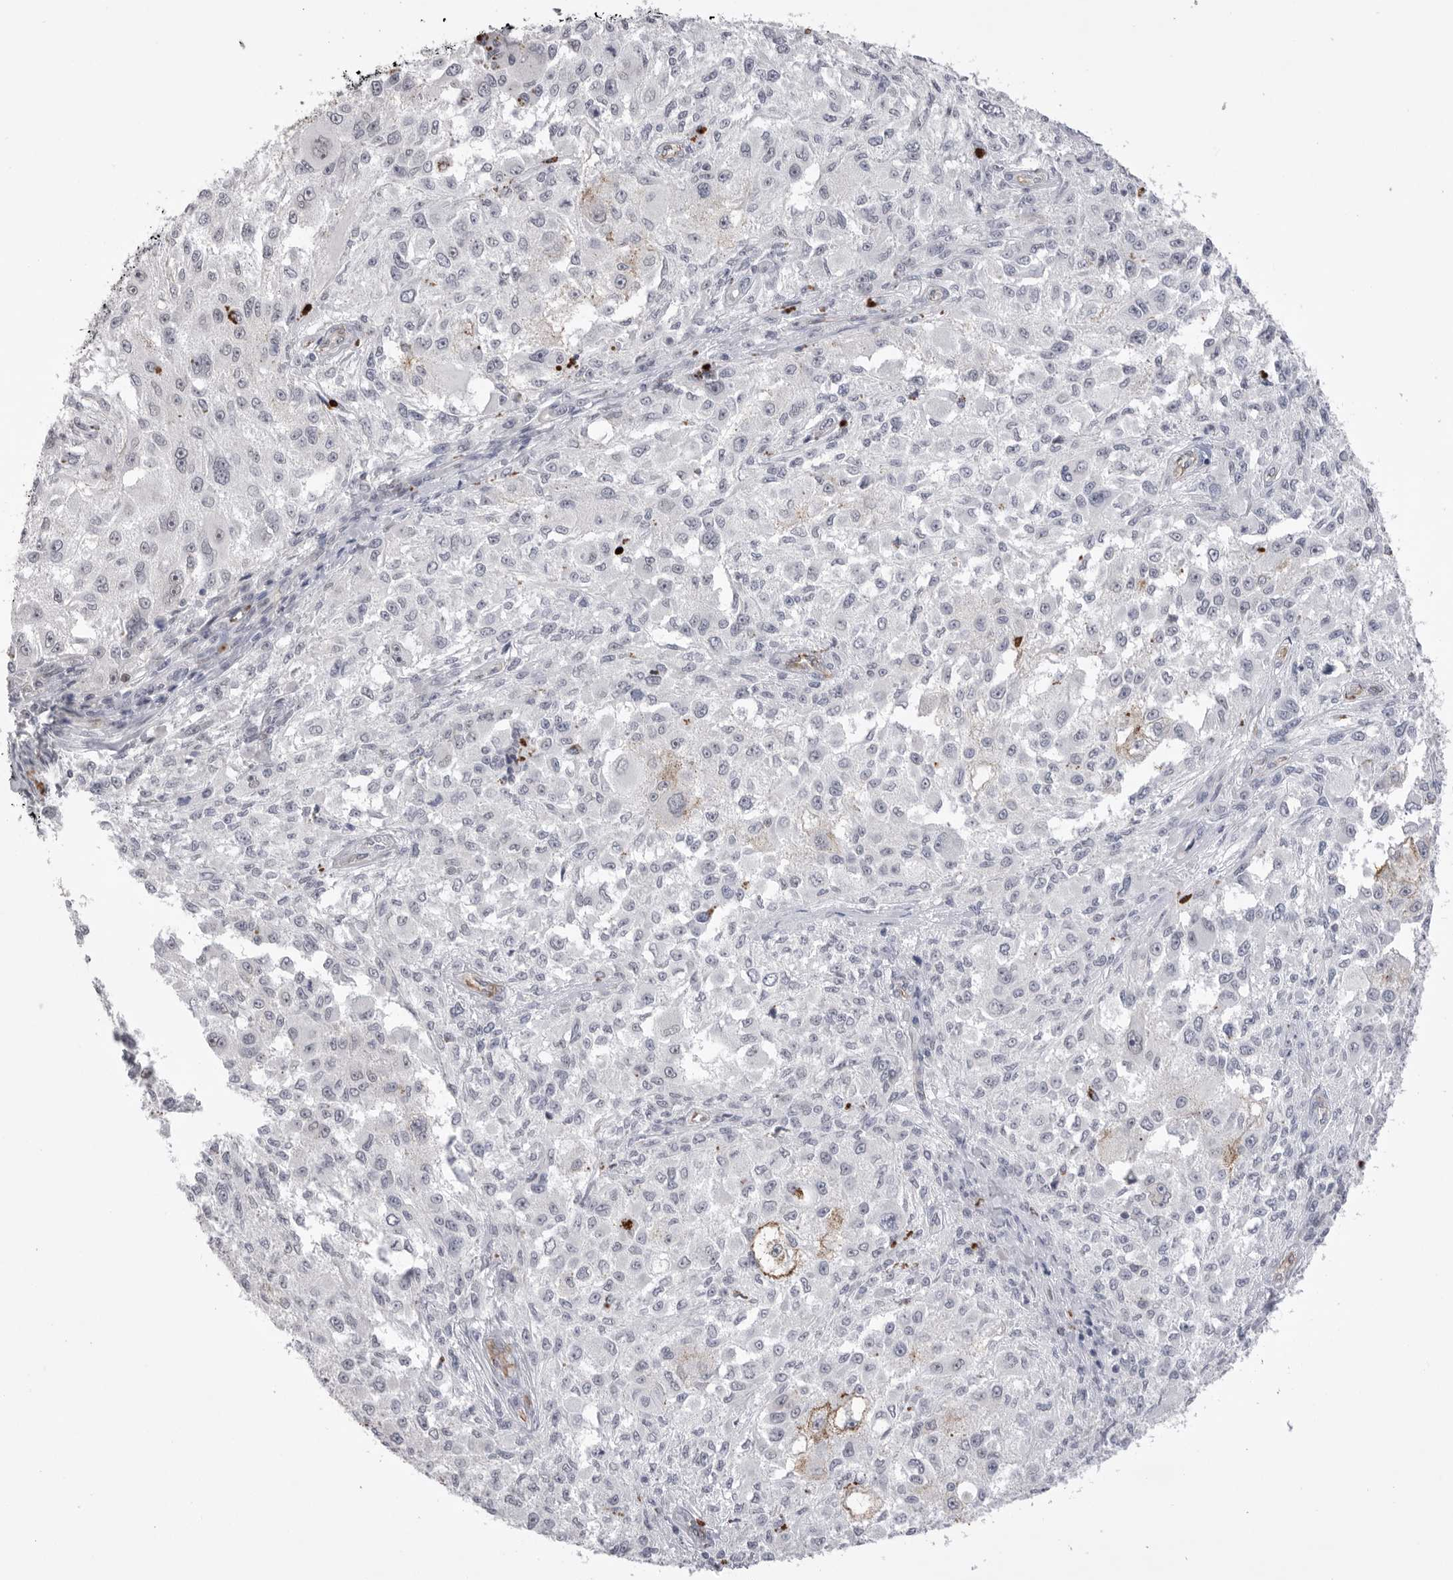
{"staining": {"intensity": "weak", "quantity": "<25%", "location": "nuclear"}, "tissue": "melanoma", "cell_type": "Tumor cells", "image_type": "cancer", "snomed": [{"axis": "morphology", "description": "Necrosis, NOS"}, {"axis": "morphology", "description": "Malignant melanoma, NOS"}, {"axis": "topography", "description": "Skin"}], "caption": "Immunohistochemical staining of human malignant melanoma demonstrates no significant positivity in tumor cells.", "gene": "ZBTB7B", "patient": {"sex": "female", "age": 87}}